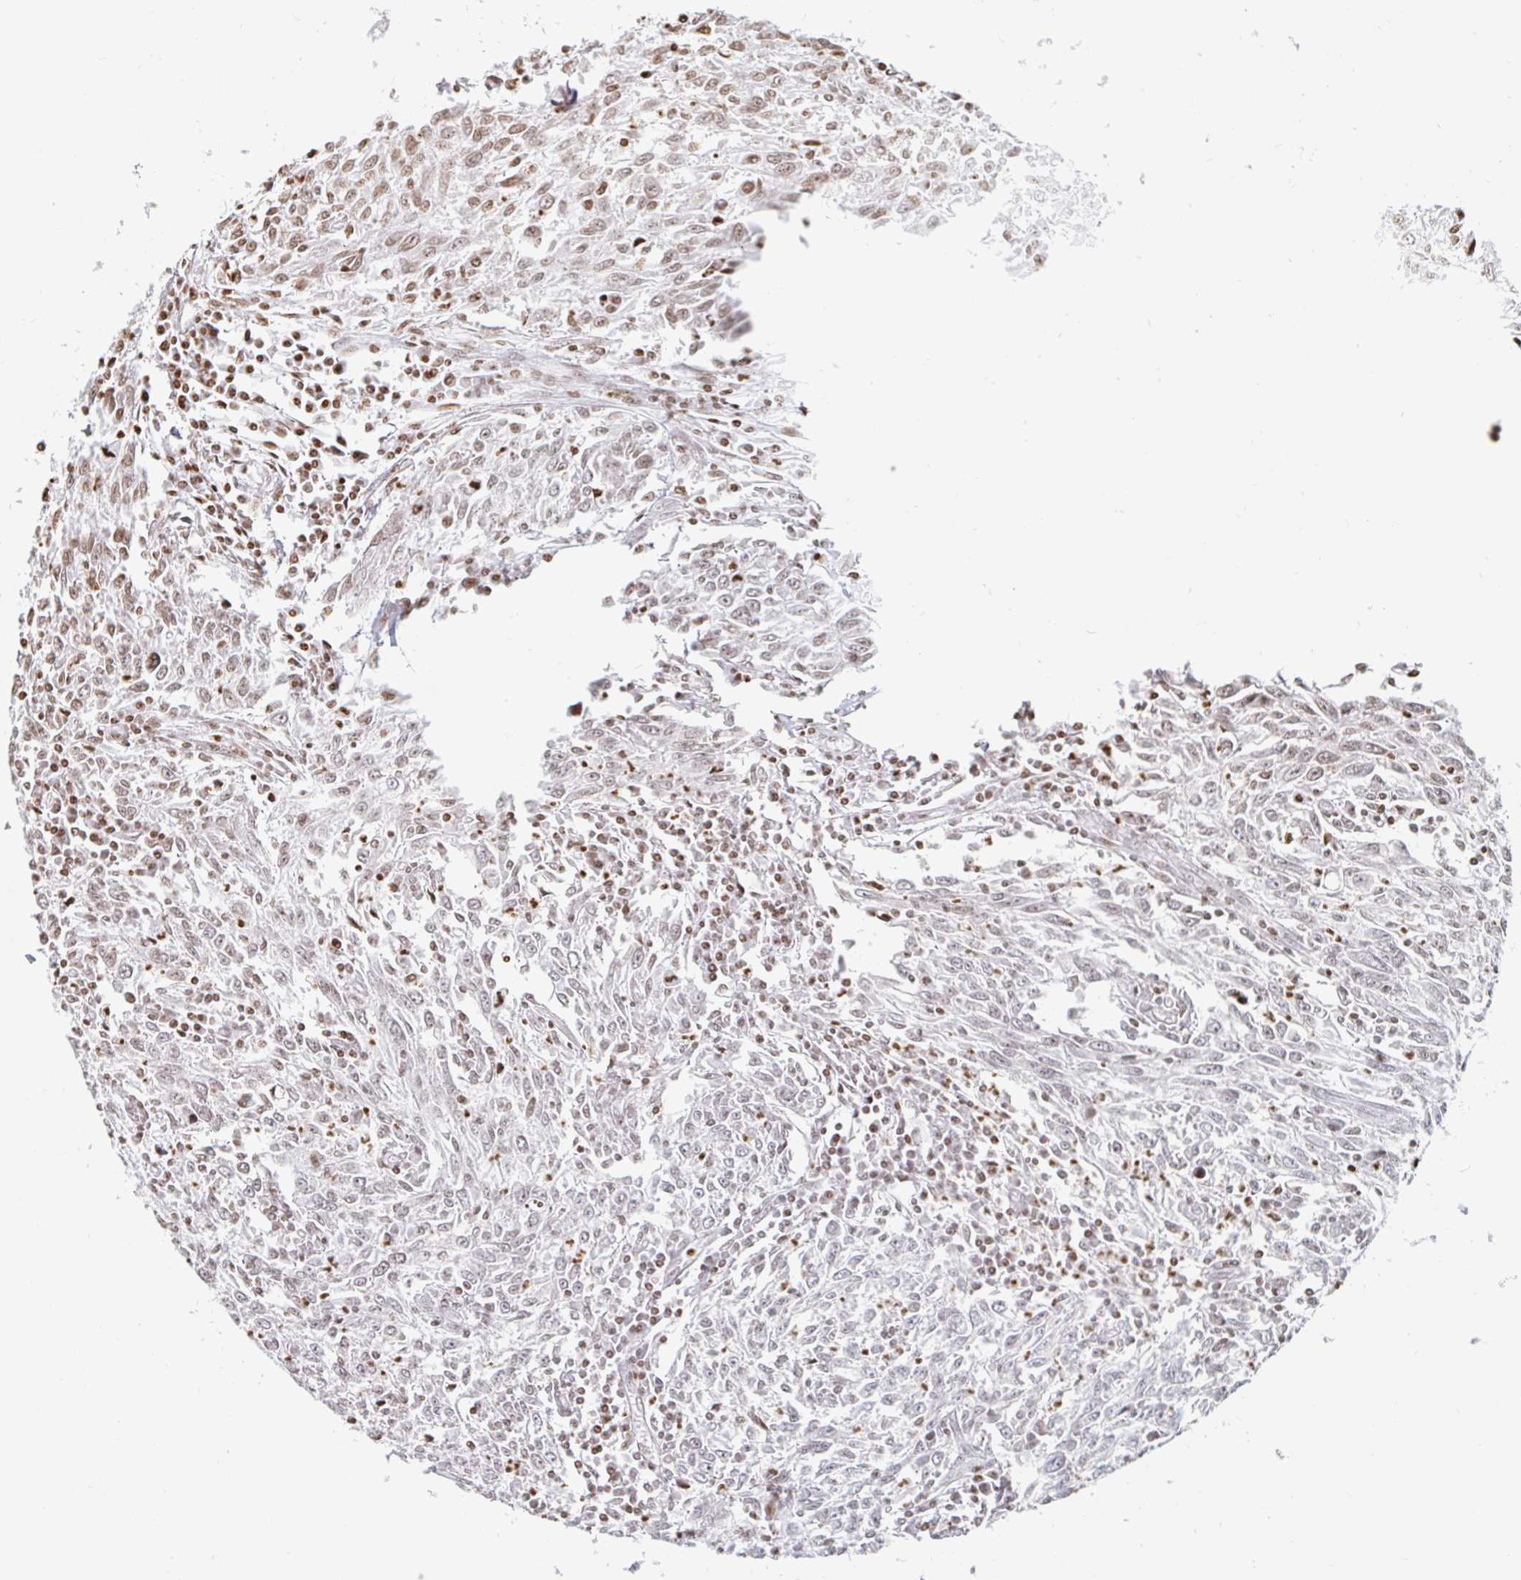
{"staining": {"intensity": "weak", "quantity": ">75%", "location": "nuclear"}, "tissue": "breast cancer", "cell_type": "Tumor cells", "image_type": "cancer", "snomed": [{"axis": "morphology", "description": "Duct carcinoma"}, {"axis": "topography", "description": "Breast"}], "caption": "DAB immunohistochemical staining of breast infiltrating ductal carcinoma exhibits weak nuclear protein positivity in approximately >75% of tumor cells. Ihc stains the protein in brown and the nuclei are stained blue.", "gene": "HOXC10", "patient": {"sex": "female", "age": 50}}